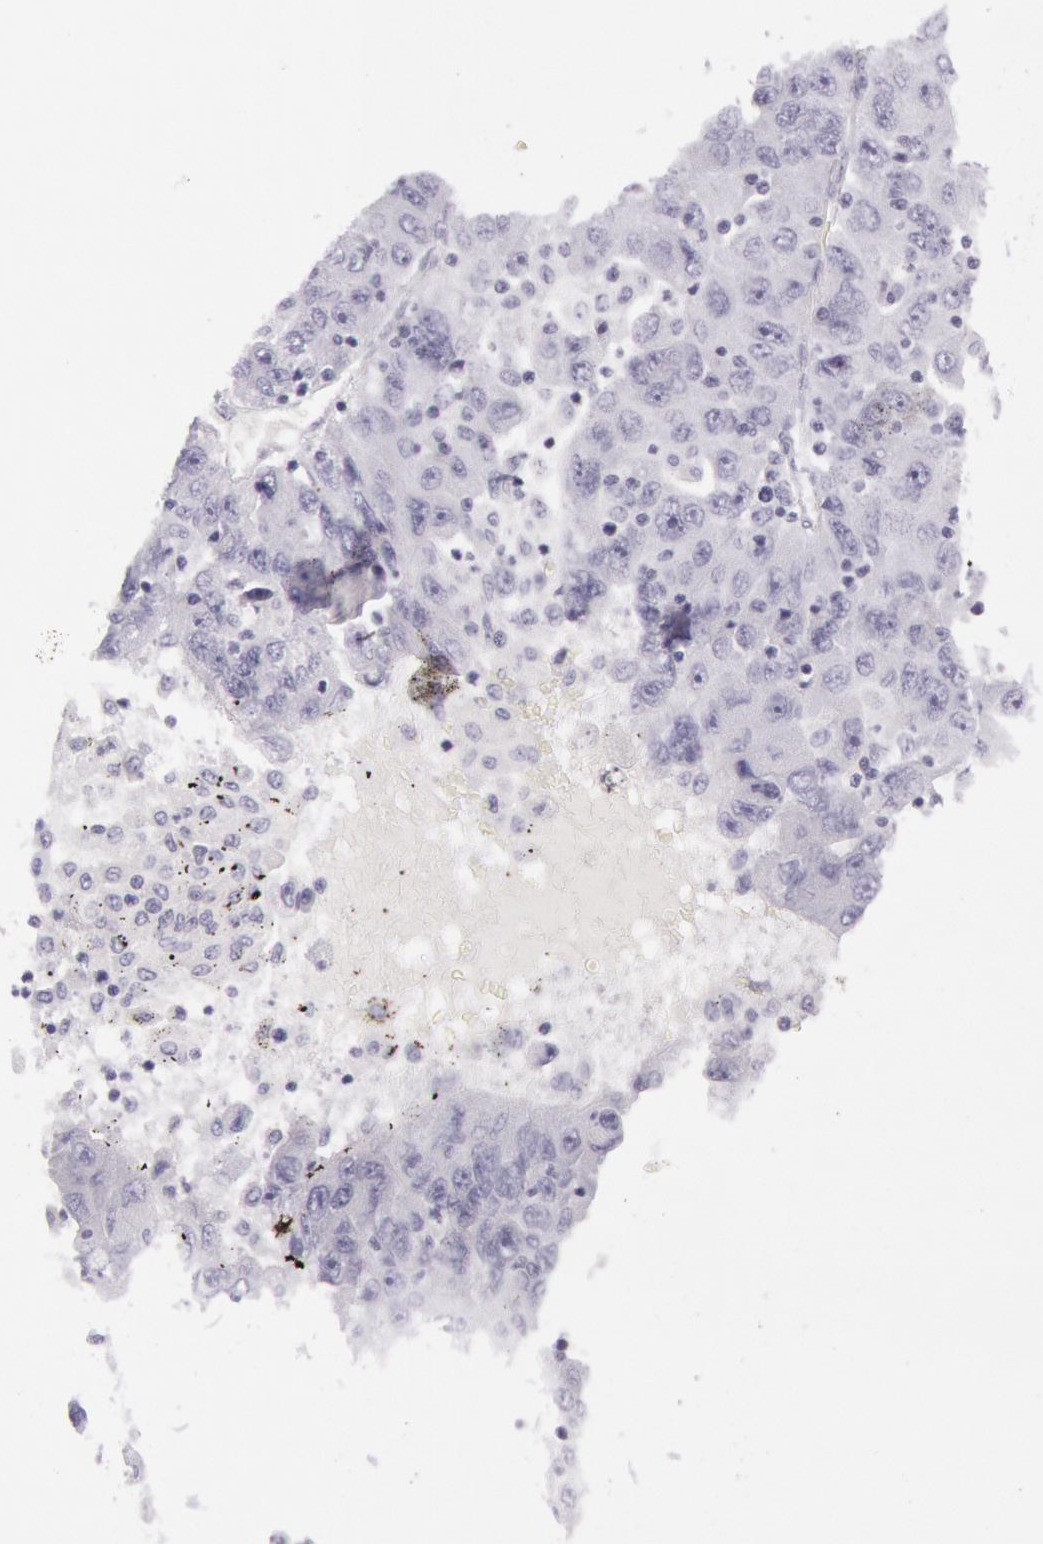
{"staining": {"intensity": "negative", "quantity": "none", "location": "none"}, "tissue": "liver cancer", "cell_type": "Tumor cells", "image_type": "cancer", "snomed": [{"axis": "morphology", "description": "Carcinoma, Hepatocellular, NOS"}, {"axis": "topography", "description": "Liver"}], "caption": "Immunohistochemistry histopathology image of neoplastic tissue: liver cancer stained with DAB (3,3'-diaminobenzidine) demonstrates no significant protein staining in tumor cells. Nuclei are stained in blue.", "gene": "CKB", "patient": {"sex": "male", "age": 49}}